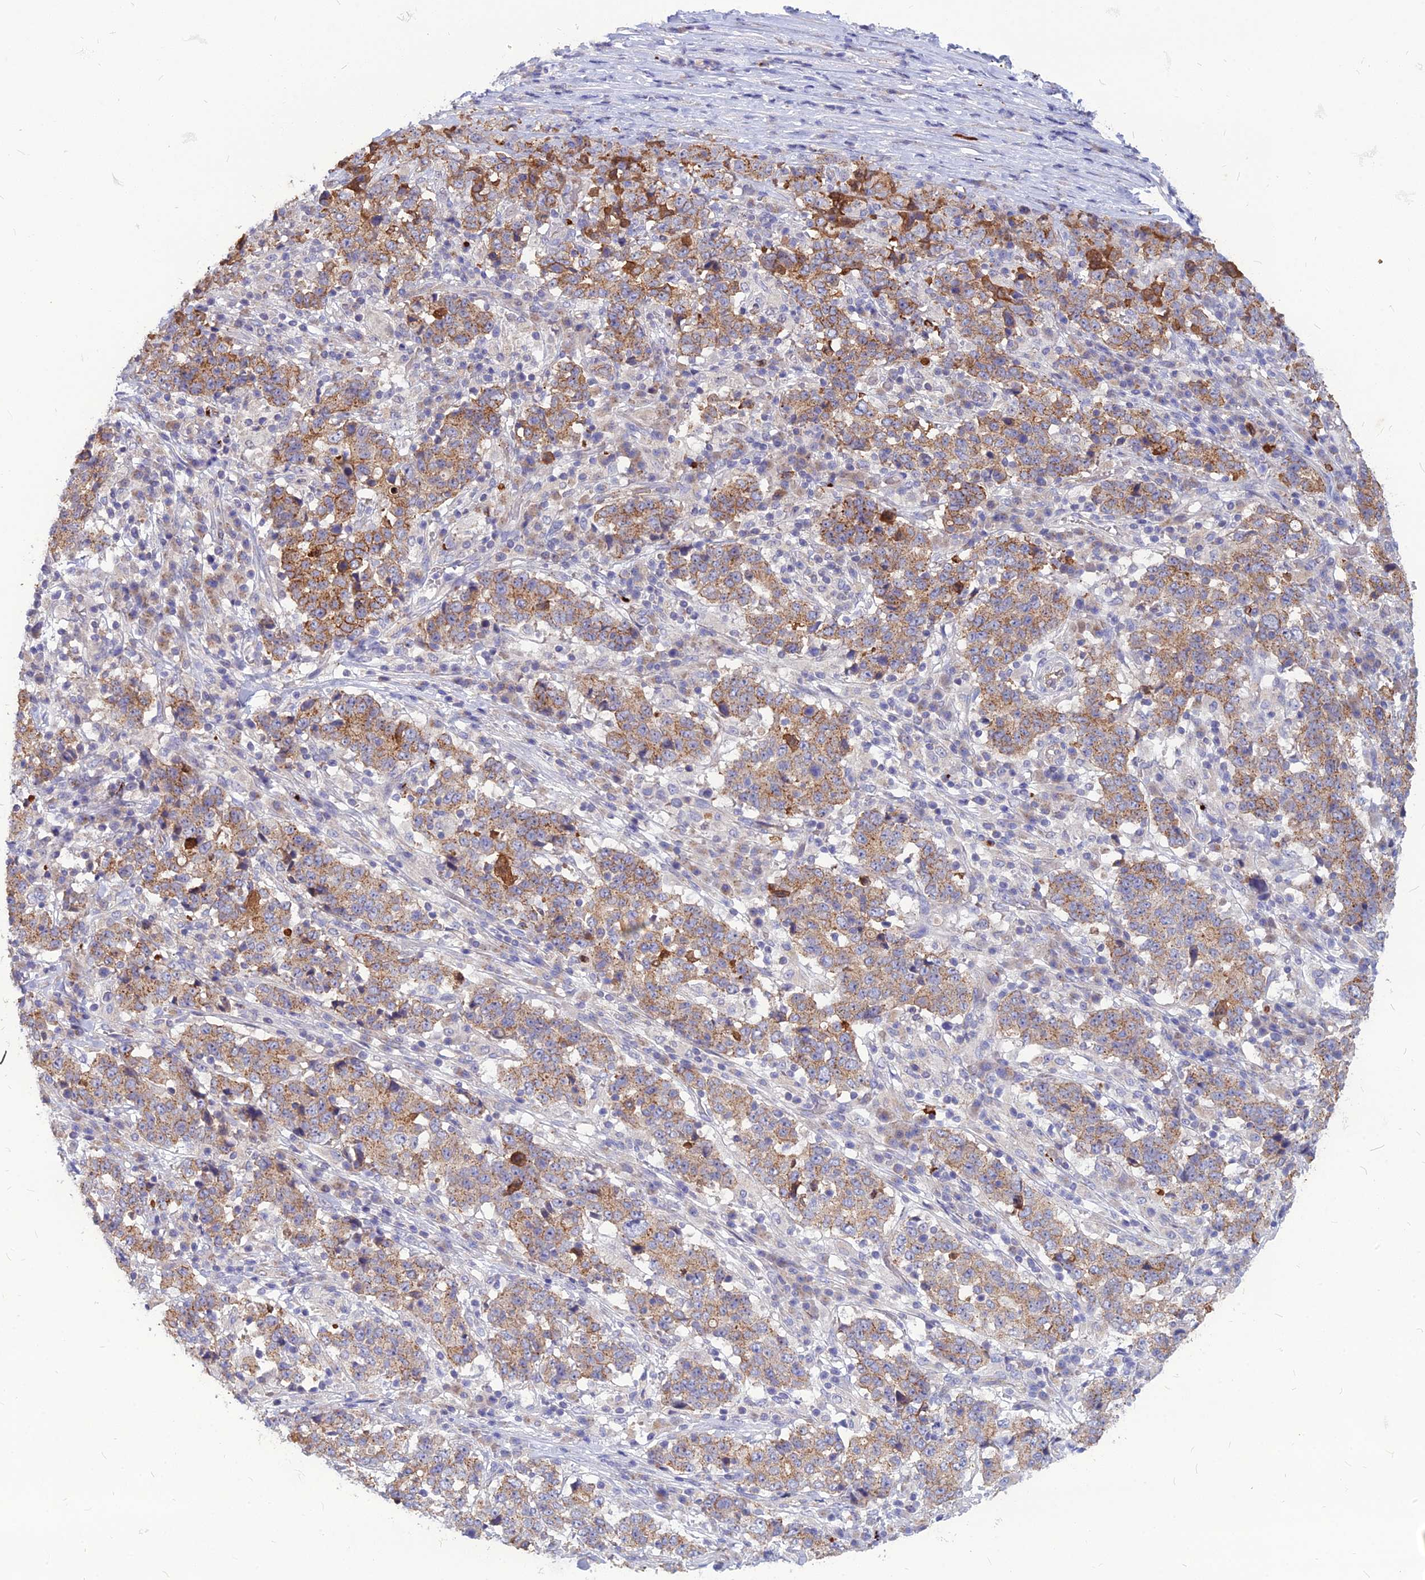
{"staining": {"intensity": "moderate", "quantity": ">75%", "location": "cytoplasmic/membranous"}, "tissue": "stomach cancer", "cell_type": "Tumor cells", "image_type": "cancer", "snomed": [{"axis": "morphology", "description": "Adenocarcinoma, NOS"}, {"axis": "topography", "description": "Stomach"}], "caption": "Approximately >75% of tumor cells in stomach adenocarcinoma display moderate cytoplasmic/membranous protein positivity as visualized by brown immunohistochemical staining.", "gene": "PCED1B", "patient": {"sex": "male", "age": 59}}